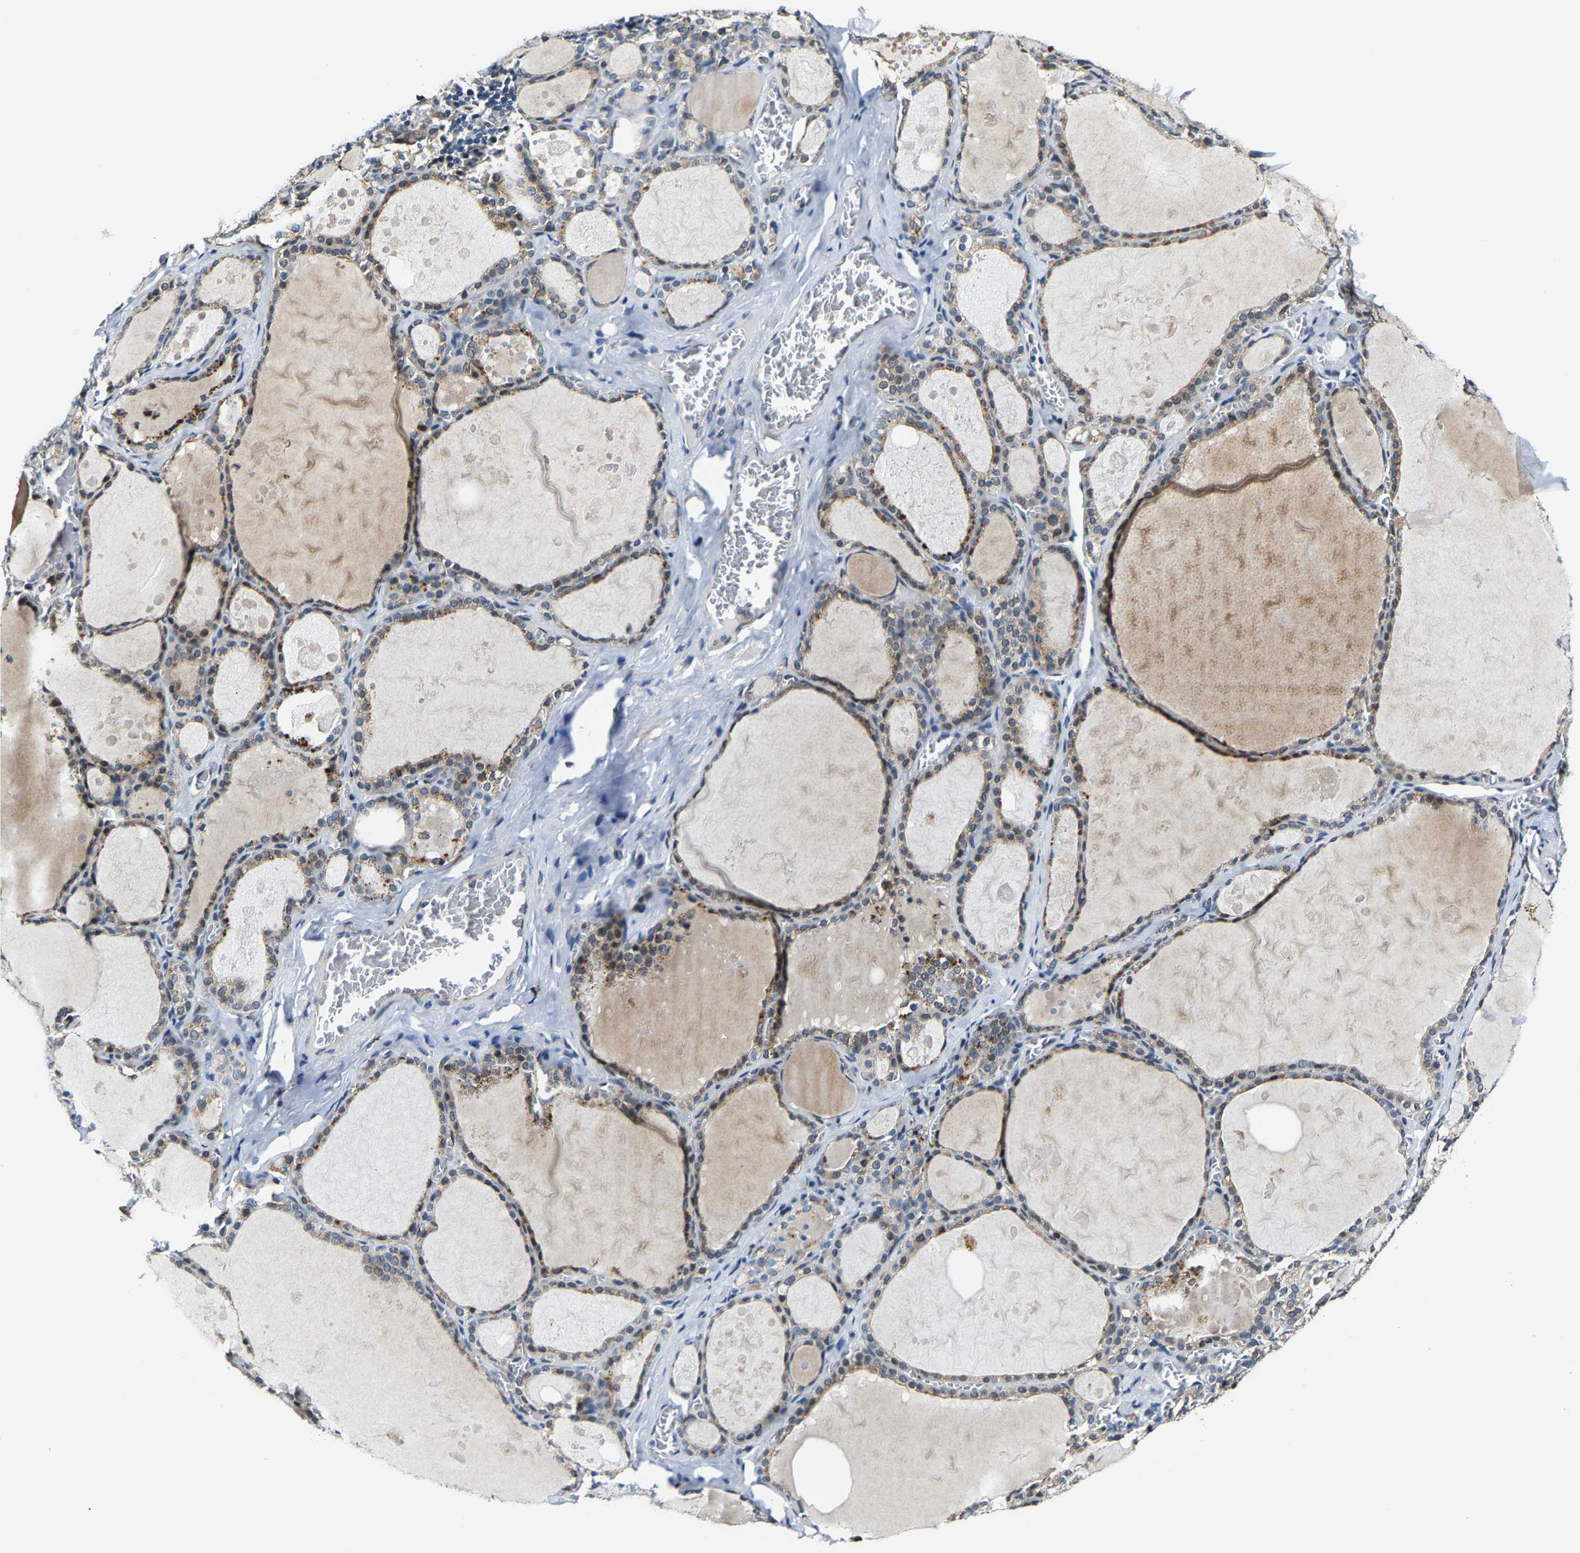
{"staining": {"intensity": "moderate", "quantity": "25%-75%", "location": "cytoplasmic/membranous"}, "tissue": "thyroid gland", "cell_type": "Glandular cells", "image_type": "normal", "snomed": [{"axis": "morphology", "description": "Normal tissue, NOS"}, {"axis": "topography", "description": "Thyroid gland"}], "caption": "Protein expression analysis of normal thyroid gland exhibits moderate cytoplasmic/membranous positivity in about 25%-75% of glandular cells.", "gene": "METTL1", "patient": {"sex": "male", "age": 56}}